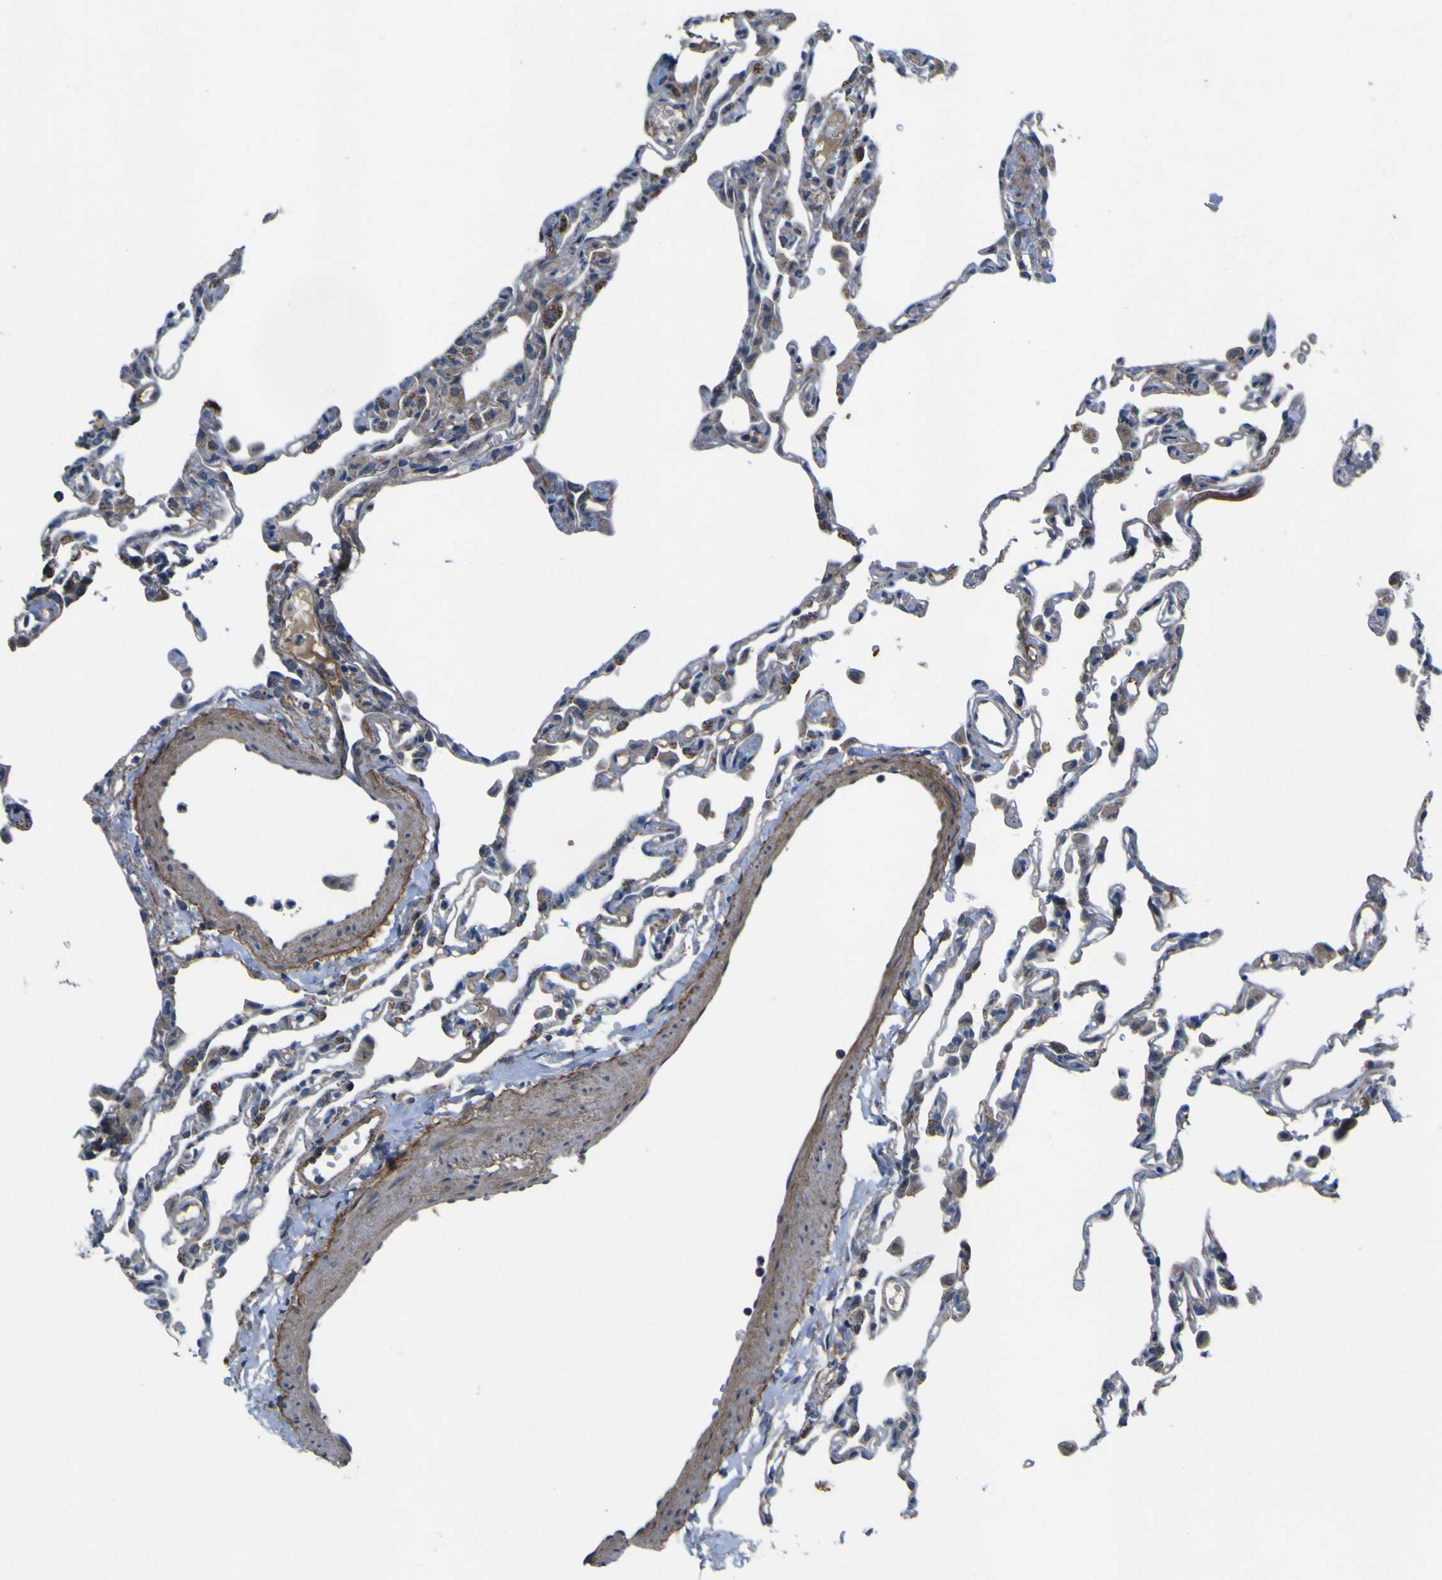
{"staining": {"intensity": "moderate", "quantity": "25%-75%", "location": "cytoplasmic/membranous"}, "tissue": "lung", "cell_type": "Alveolar cells", "image_type": "normal", "snomed": [{"axis": "morphology", "description": "Normal tissue, NOS"}, {"axis": "topography", "description": "Lung"}], "caption": "This micrograph exhibits immunohistochemistry (IHC) staining of normal human lung, with medium moderate cytoplasmic/membranous positivity in approximately 25%-75% of alveolar cells.", "gene": "GPLD1", "patient": {"sex": "female", "age": 49}}